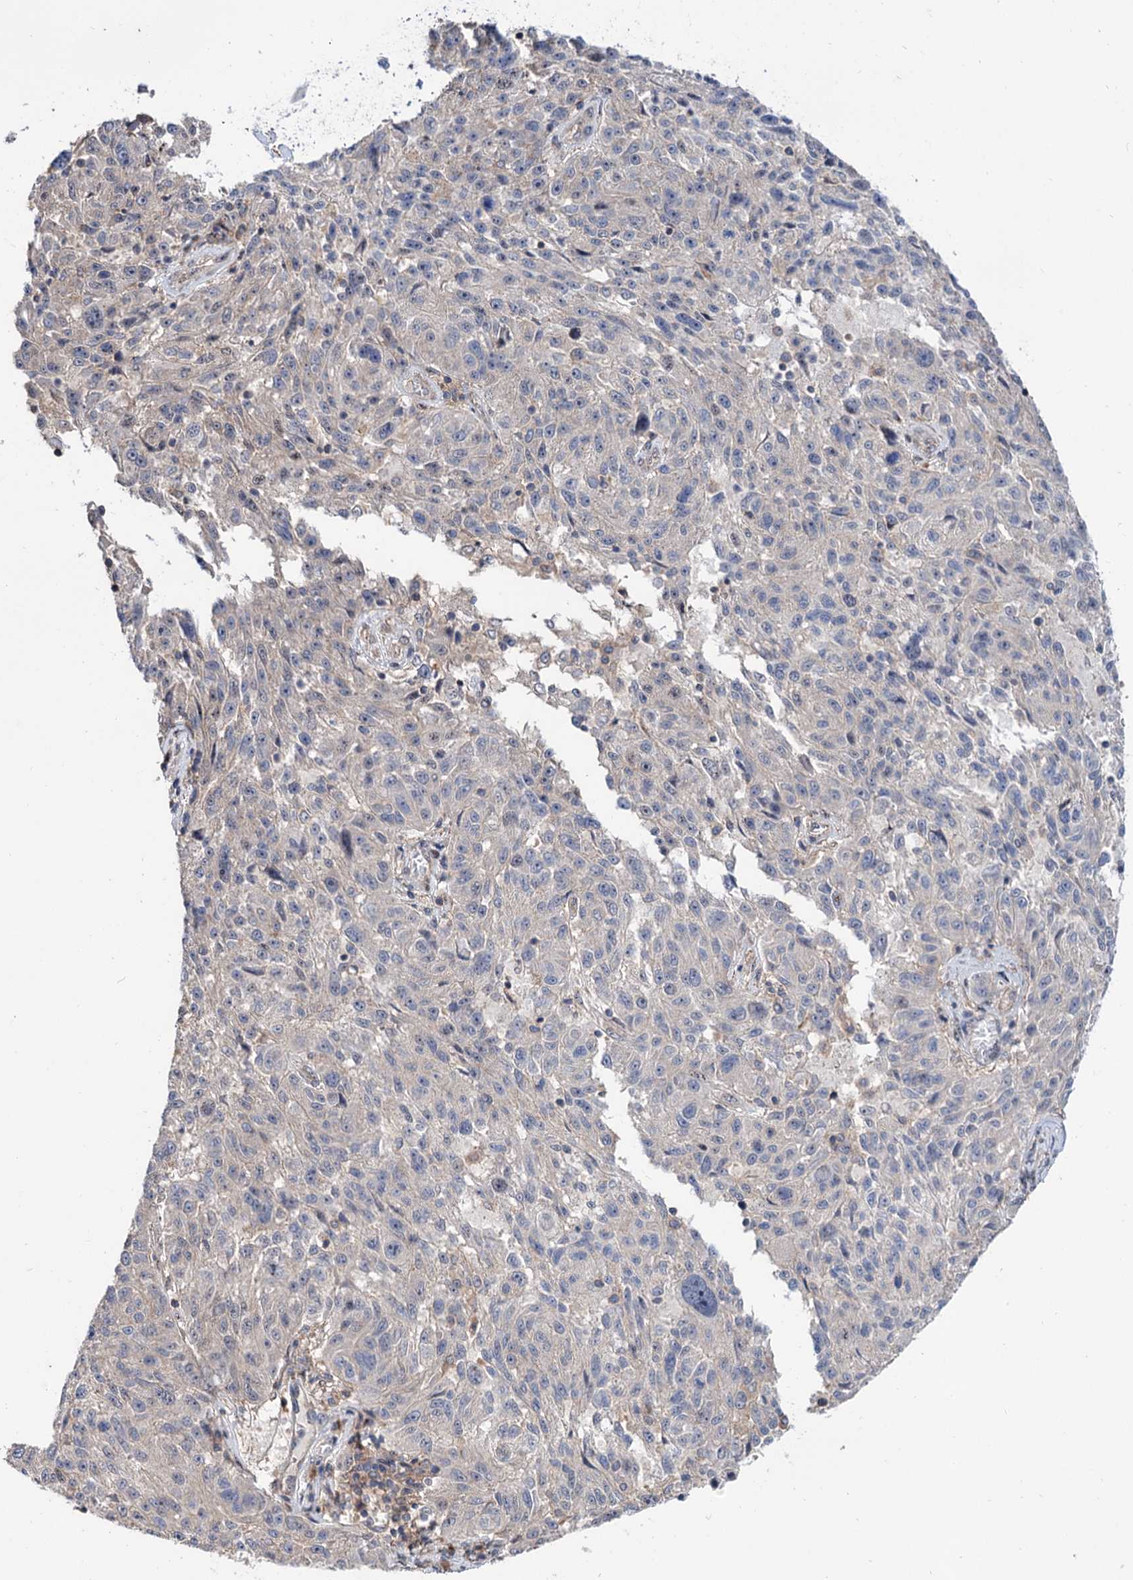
{"staining": {"intensity": "weak", "quantity": "<25%", "location": "cytoplasmic/membranous"}, "tissue": "melanoma", "cell_type": "Tumor cells", "image_type": "cancer", "snomed": [{"axis": "morphology", "description": "Malignant melanoma, NOS"}, {"axis": "topography", "description": "Skin"}], "caption": "IHC histopathology image of human melanoma stained for a protein (brown), which reveals no positivity in tumor cells.", "gene": "SEC24A", "patient": {"sex": "male", "age": 53}}